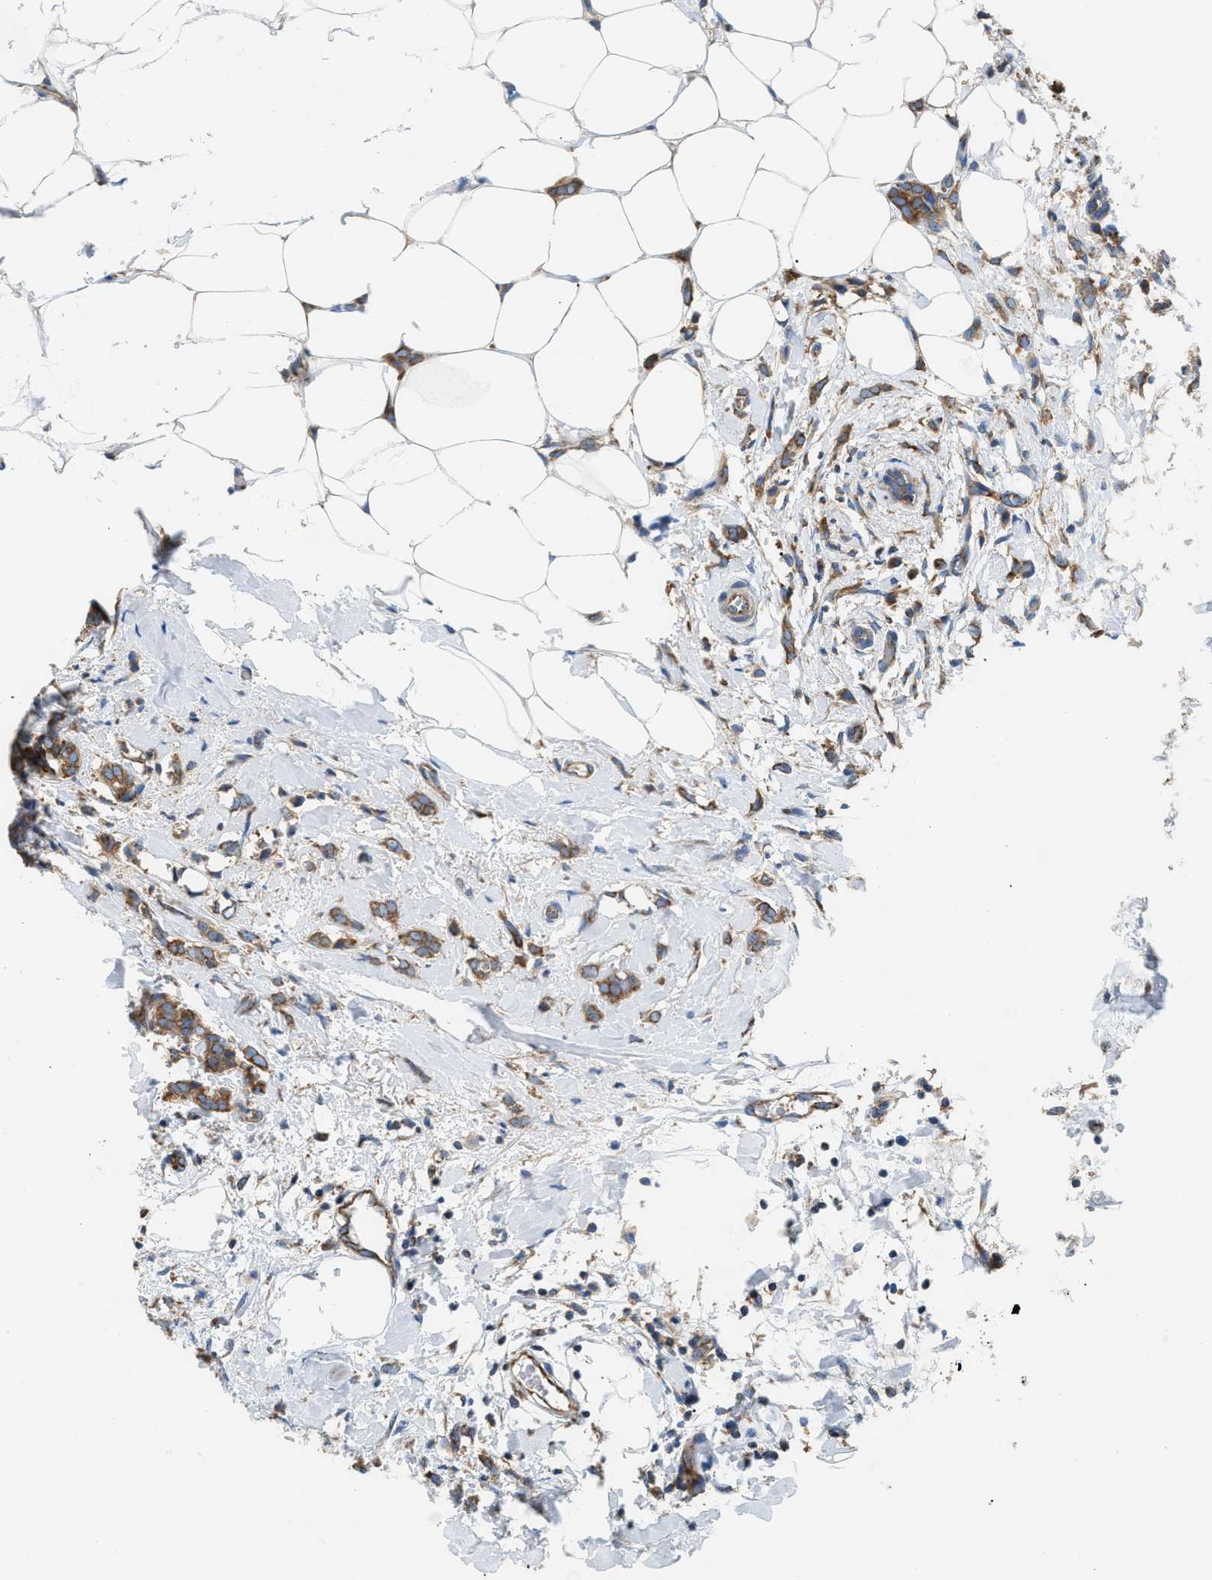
{"staining": {"intensity": "moderate", "quantity": ">75%", "location": "cytoplasmic/membranous"}, "tissue": "breast cancer", "cell_type": "Tumor cells", "image_type": "cancer", "snomed": [{"axis": "morphology", "description": "Lobular carcinoma, in situ"}, {"axis": "morphology", "description": "Lobular carcinoma"}, {"axis": "topography", "description": "Breast"}], "caption": "Human breast cancer stained with a brown dye demonstrates moderate cytoplasmic/membranous positive positivity in approximately >75% of tumor cells.", "gene": "TBC1D15", "patient": {"sex": "female", "age": 41}}